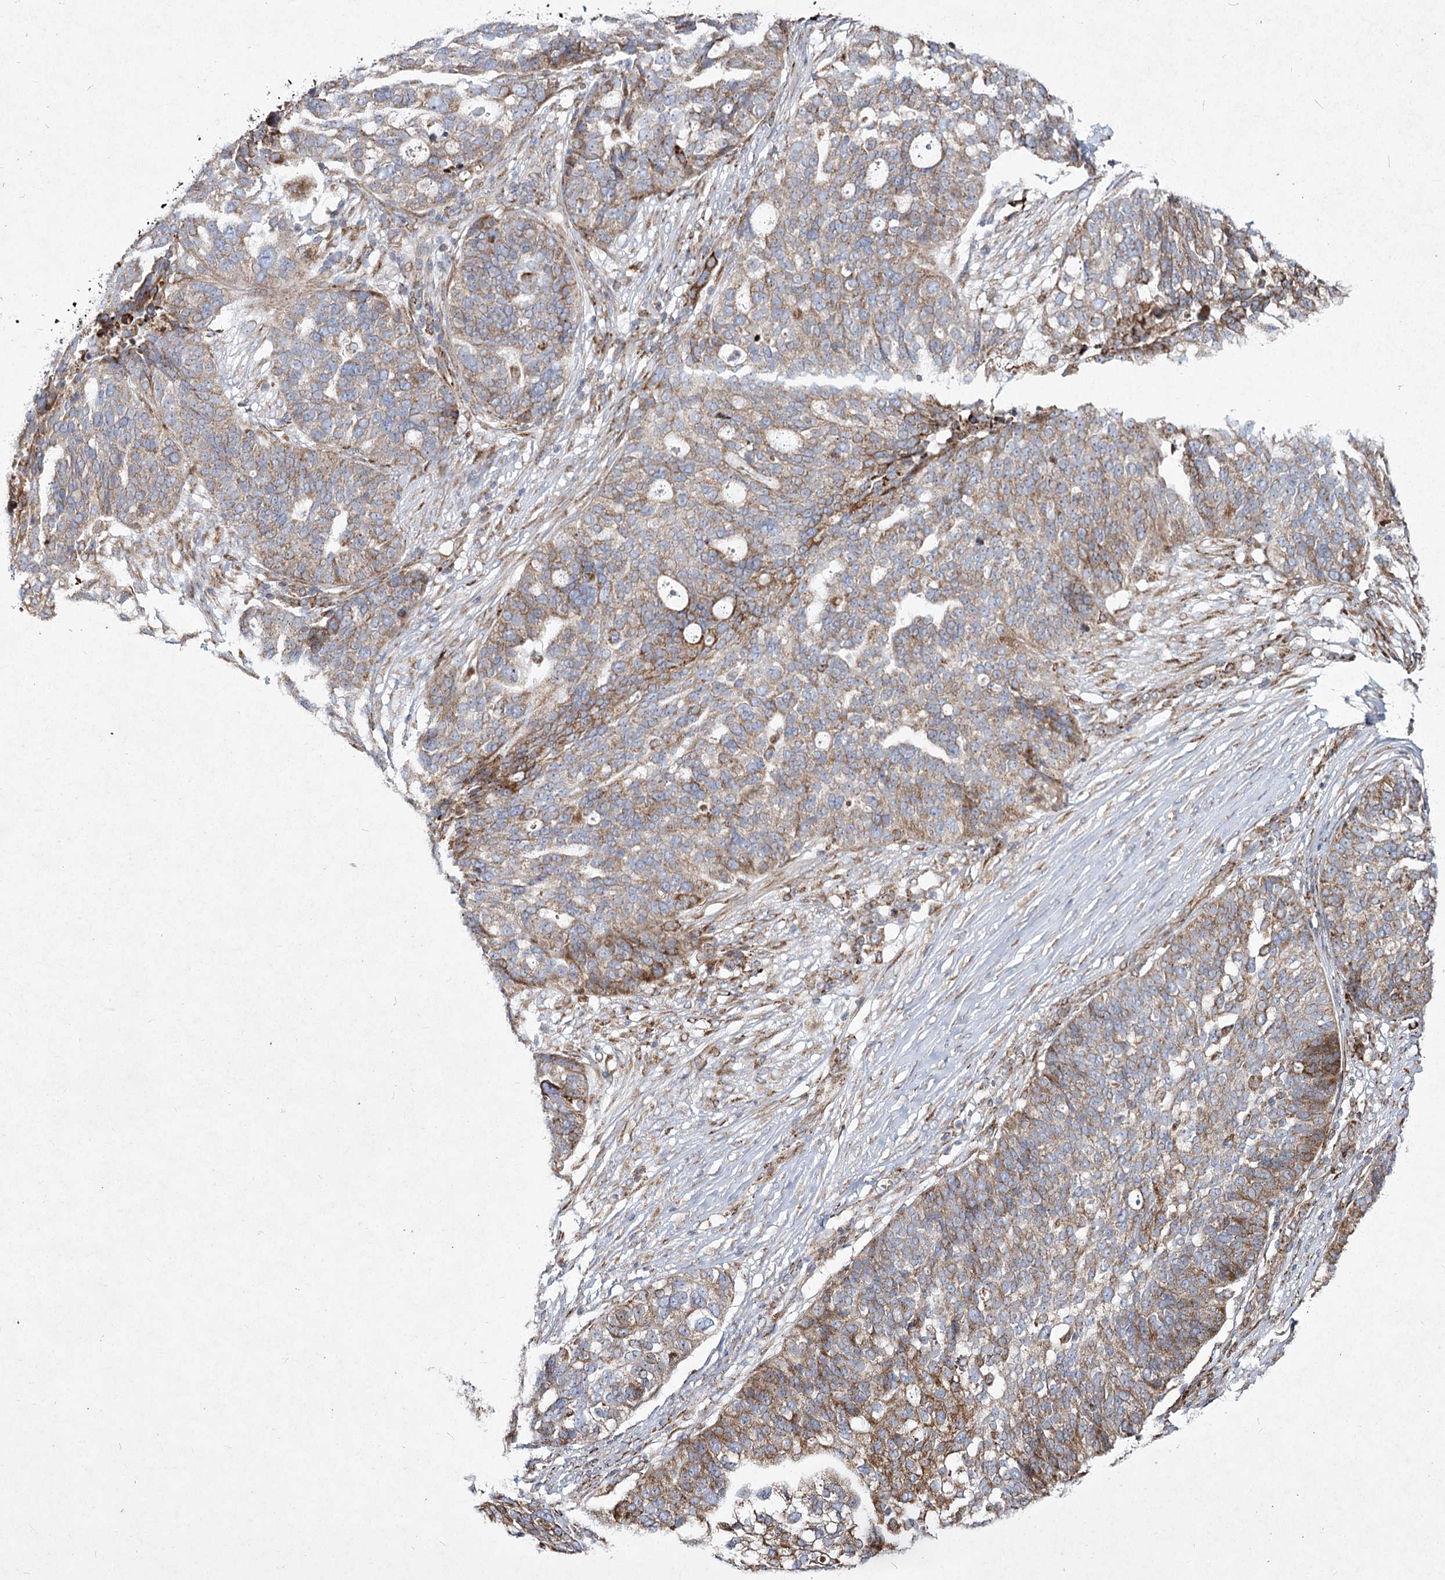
{"staining": {"intensity": "moderate", "quantity": ">75%", "location": "cytoplasmic/membranous"}, "tissue": "ovarian cancer", "cell_type": "Tumor cells", "image_type": "cancer", "snomed": [{"axis": "morphology", "description": "Cystadenocarcinoma, serous, NOS"}, {"axis": "topography", "description": "Ovary"}], "caption": "The photomicrograph demonstrates a brown stain indicating the presence of a protein in the cytoplasmic/membranous of tumor cells in serous cystadenocarcinoma (ovarian).", "gene": "NHLRC2", "patient": {"sex": "female", "age": 59}}